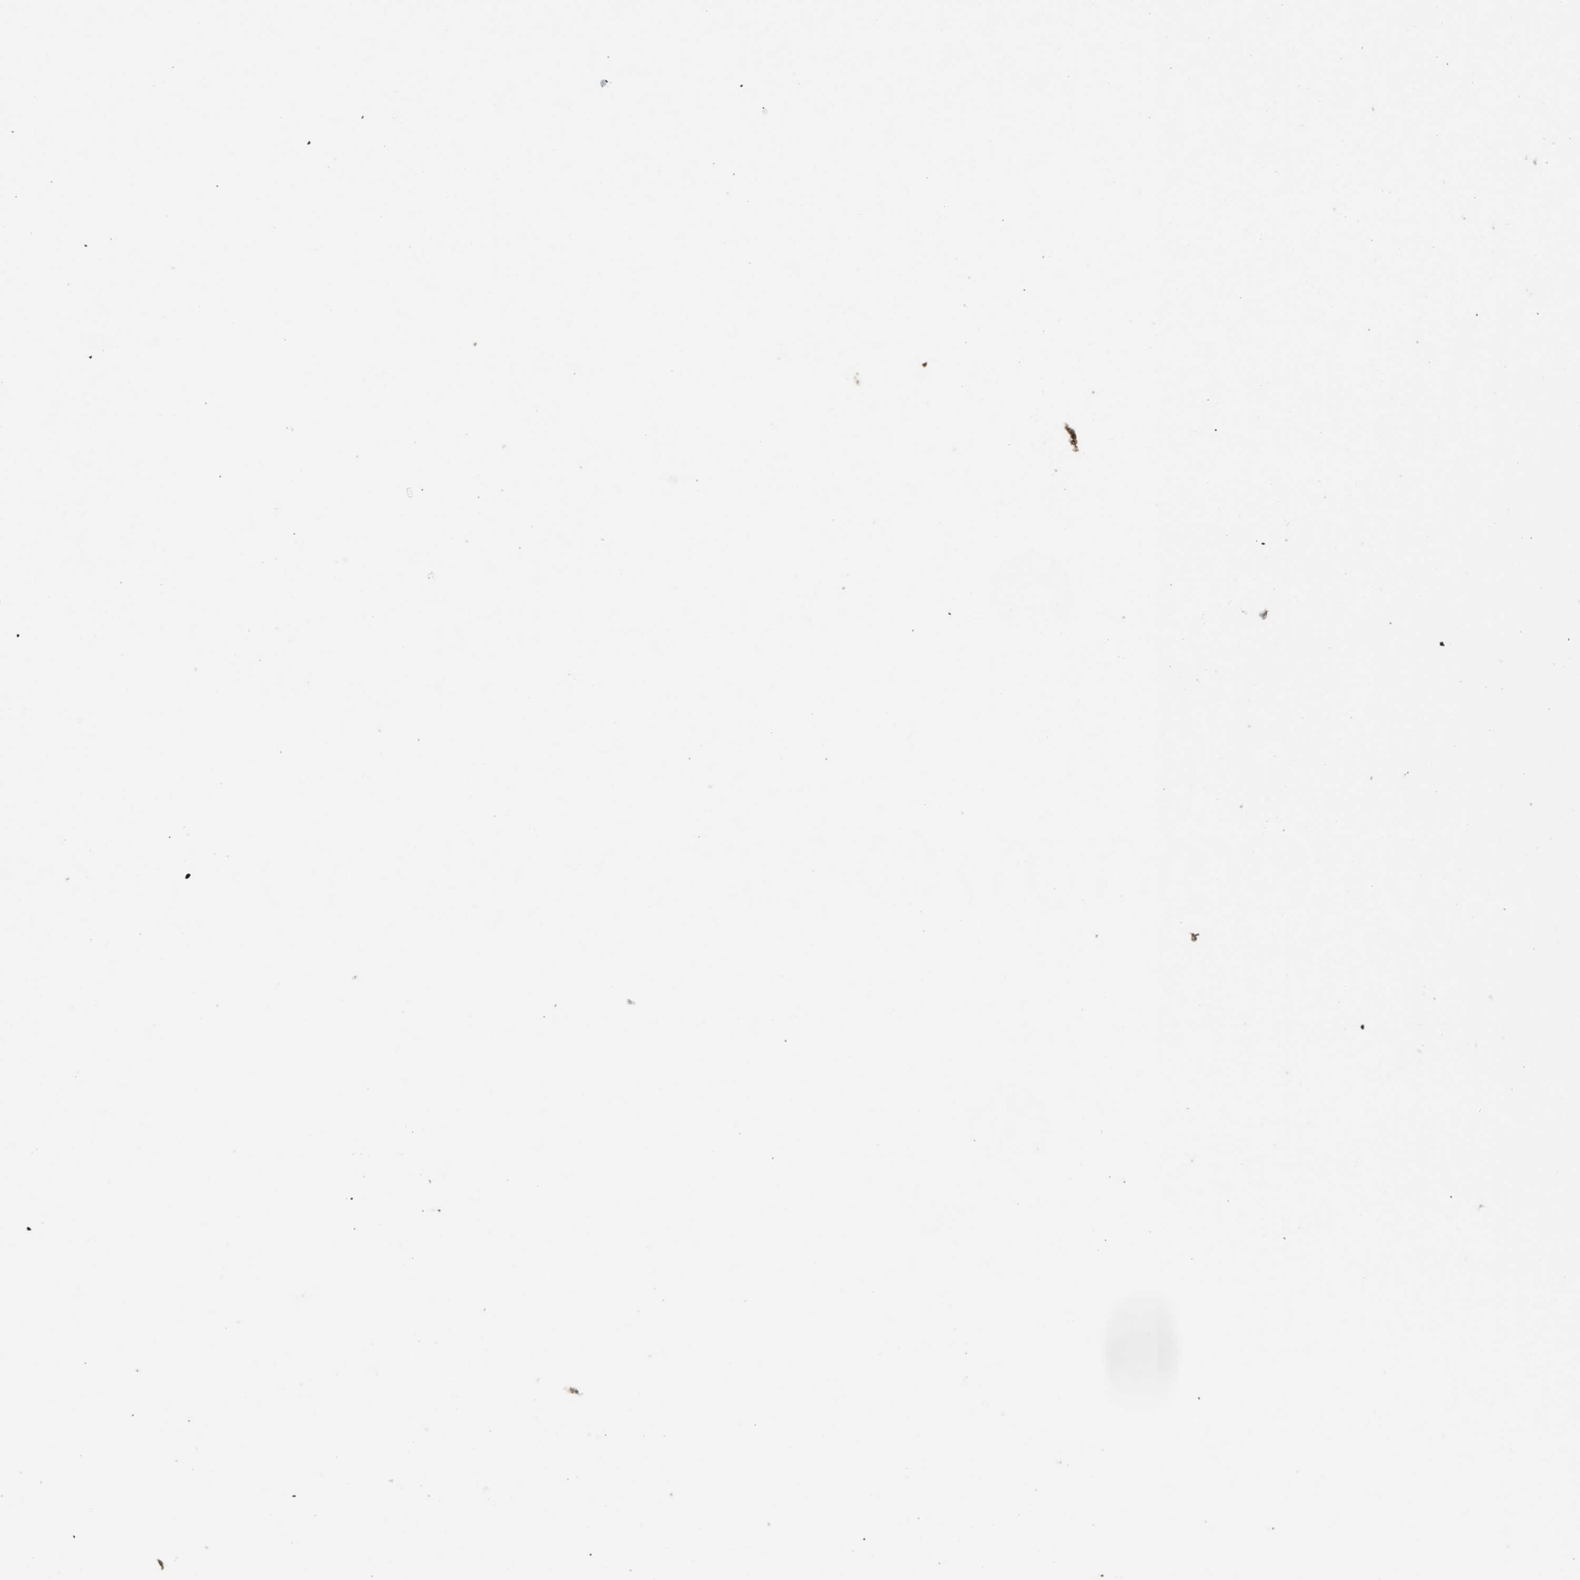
{"staining": {"intensity": "moderate", "quantity": ">75%", "location": "cytoplasmic/membranous"}, "tissue": "caudate", "cell_type": "Glial cells", "image_type": "normal", "snomed": [{"axis": "morphology", "description": "Normal tissue, NOS"}, {"axis": "topography", "description": "Lateral ventricle wall"}], "caption": "DAB (3,3'-diaminobenzidine) immunohistochemical staining of unremarkable human caudate demonstrates moderate cytoplasmic/membranous protein positivity in about >75% of glial cells. (Brightfield microscopy of DAB IHC at high magnification).", "gene": "PNPLA8", "patient": {"sex": "male", "age": 45}}